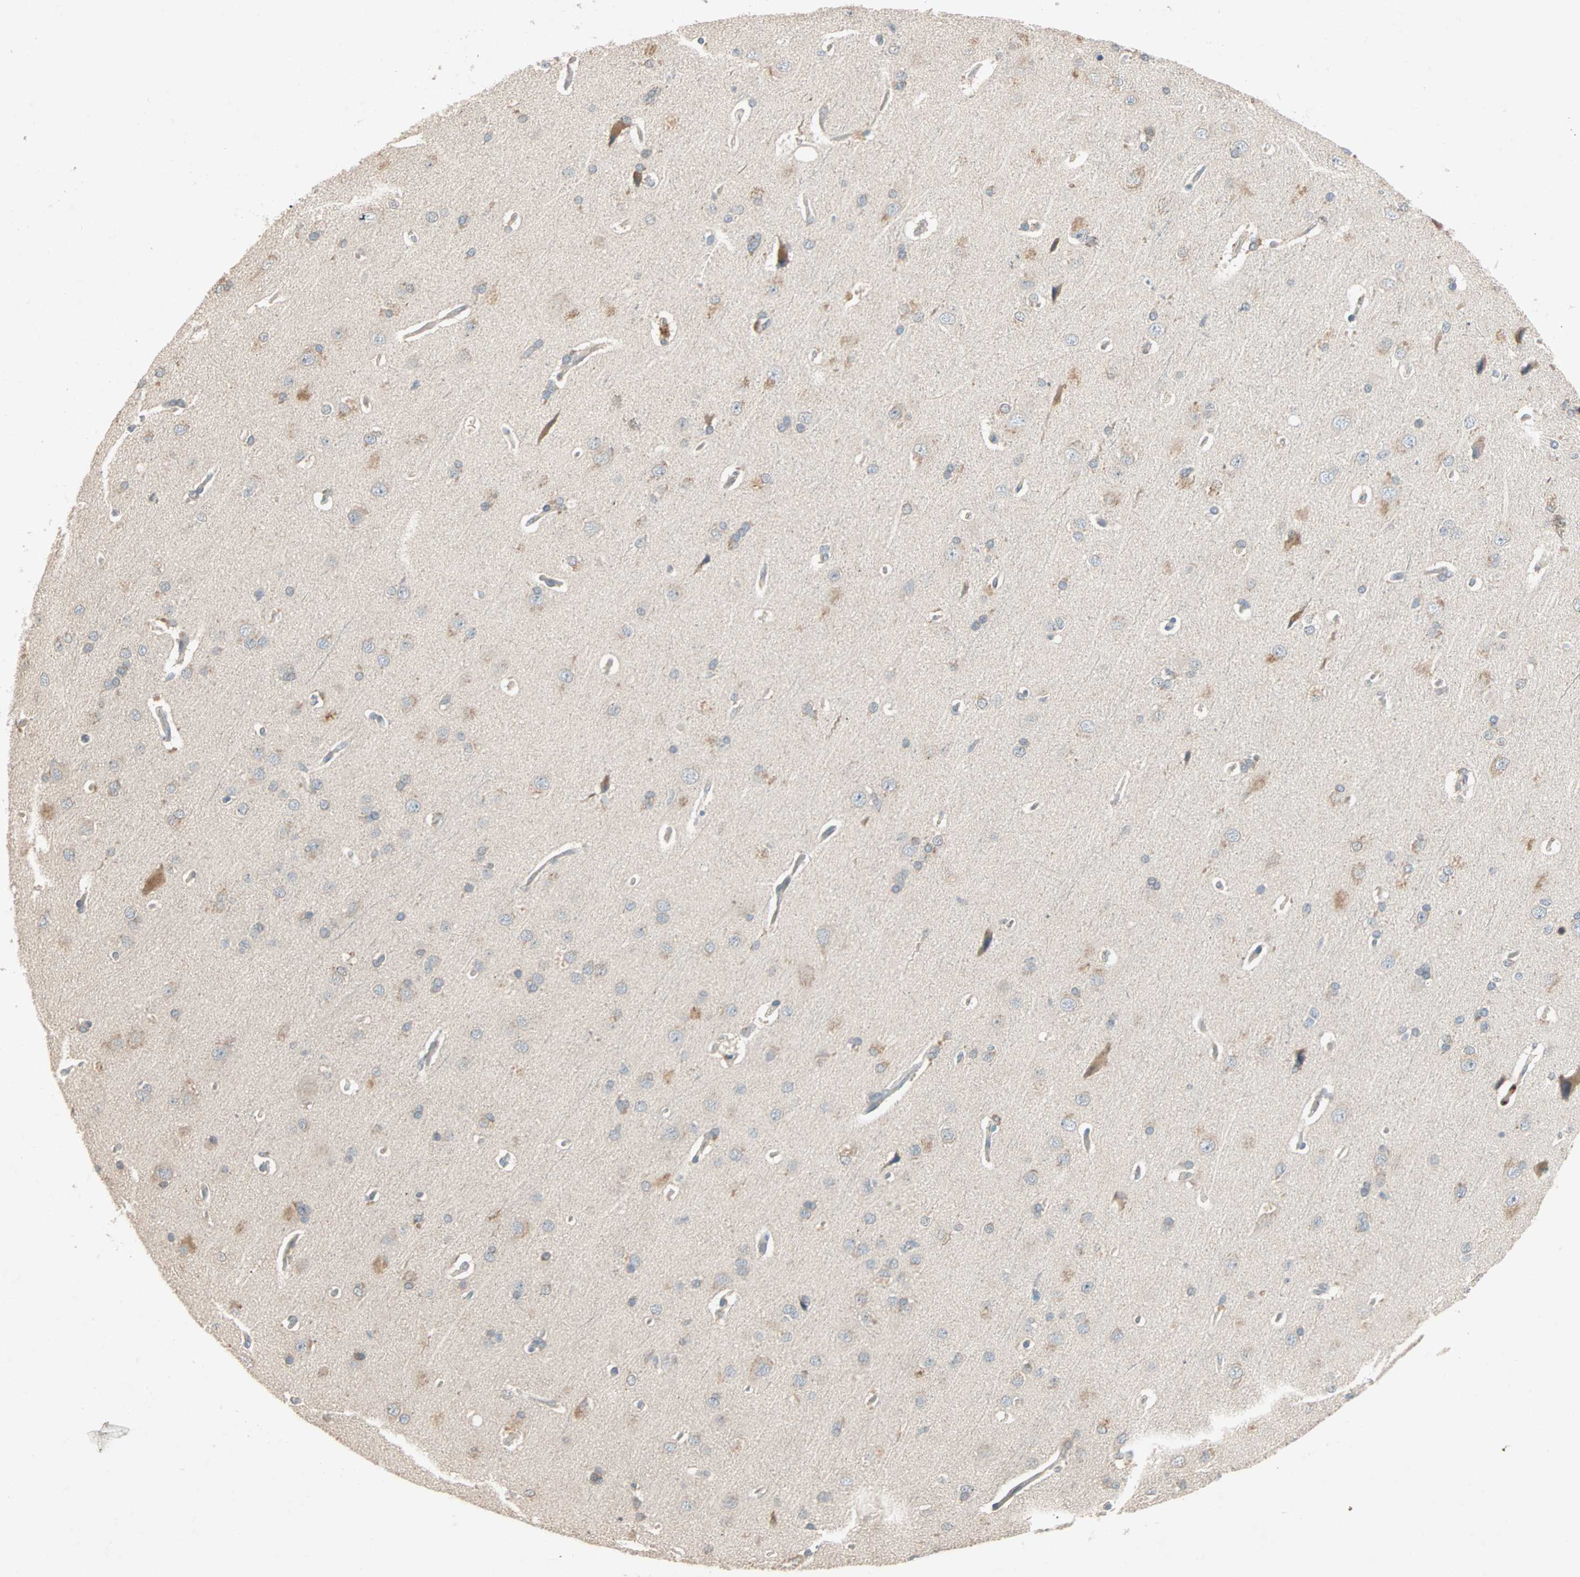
{"staining": {"intensity": "negative", "quantity": "none", "location": "none"}, "tissue": "cerebral cortex", "cell_type": "Endothelial cells", "image_type": "normal", "snomed": [{"axis": "morphology", "description": "Normal tissue, NOS"}, {"axis": "topography", "description": "Cerebral cortex"}], "caption": "This is an IHC photomicrograph of unremarkable human cerebral cortex. There is no expression in endothelial cells.", "gene": "TTF2", "patient": {"sex": "male", "age": 62}}